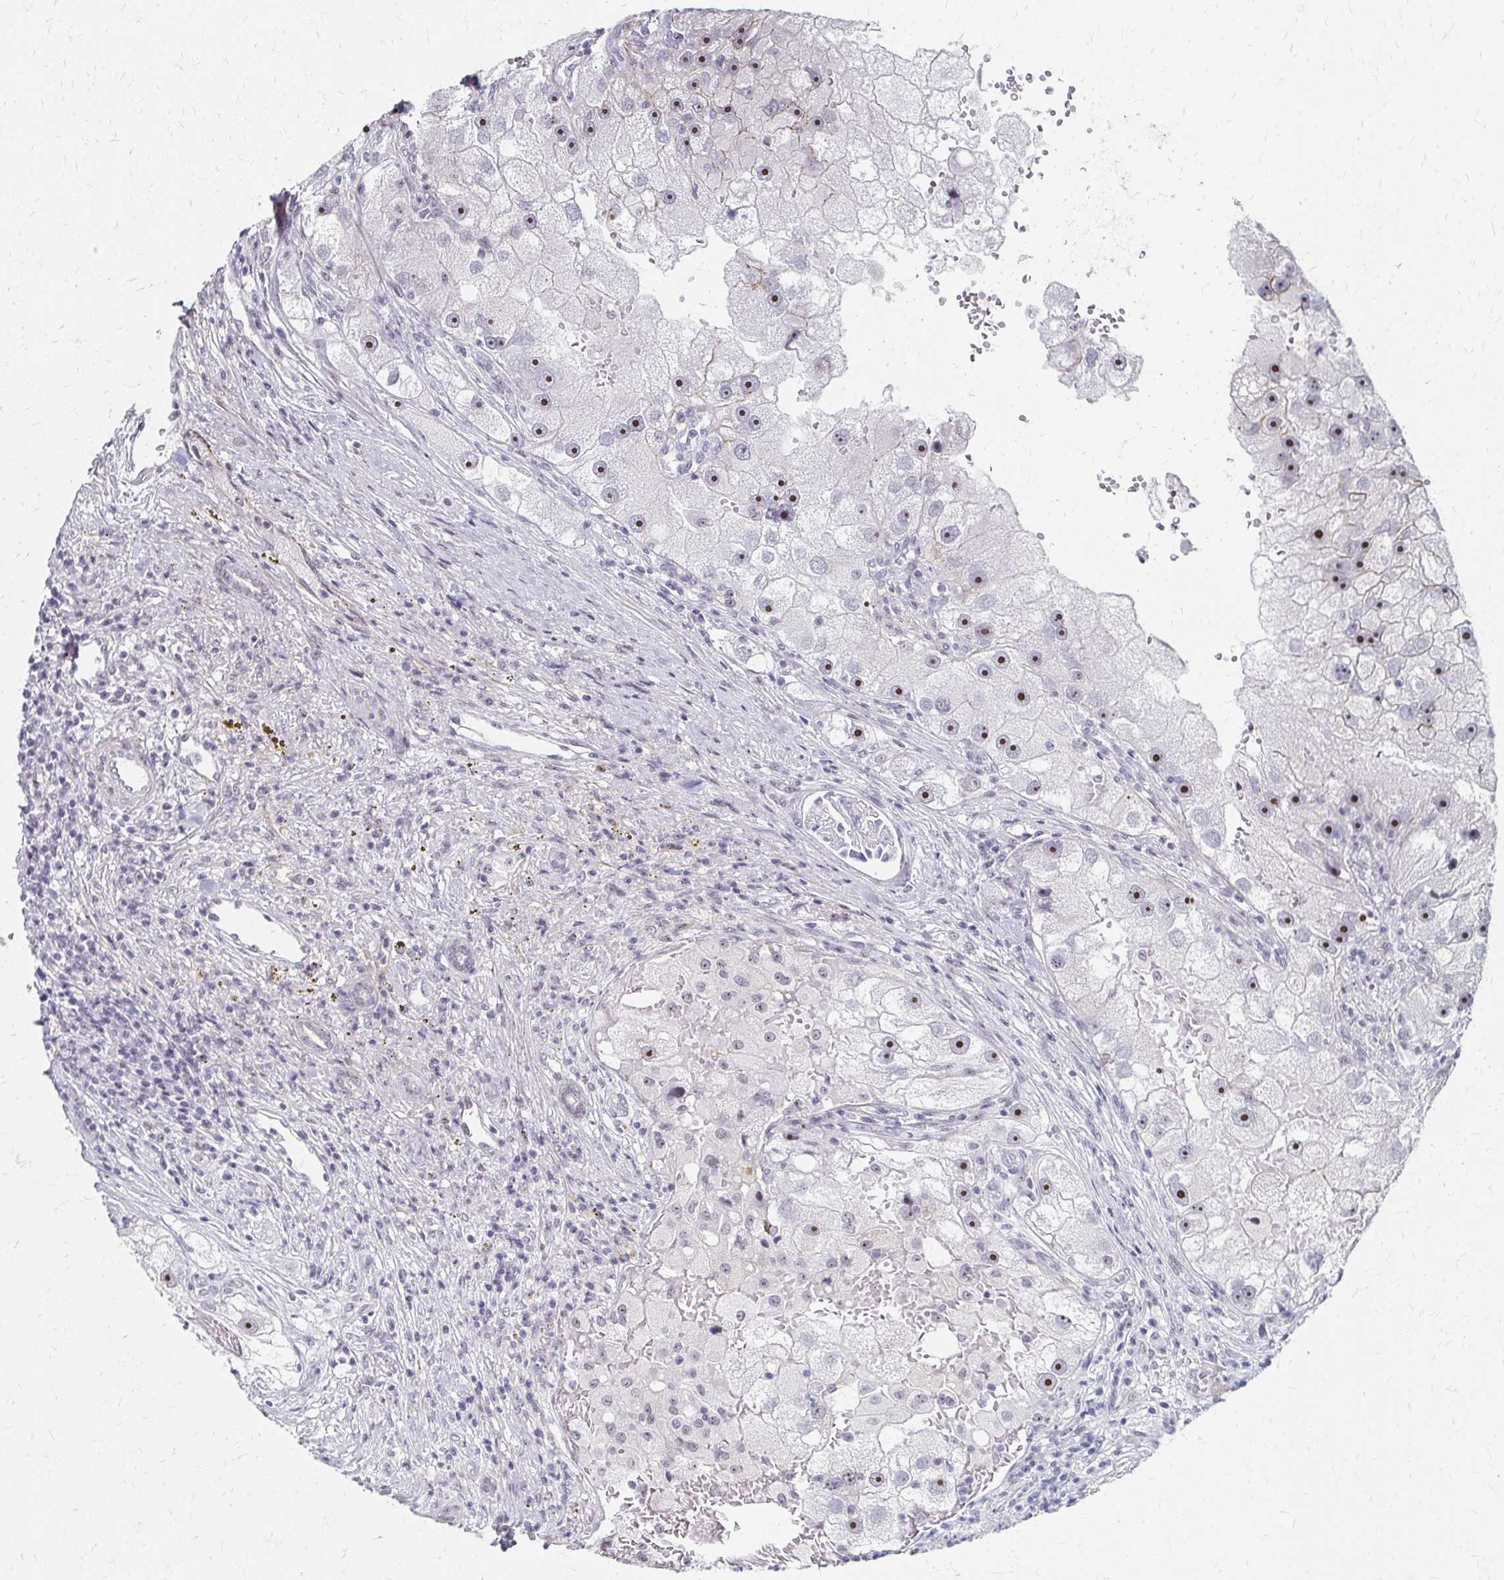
{"staining": {"intensity": "strong", "quantity": ">75%", "location": "nuclear"}, "tissue": "renal cancer", "cell_type": "Tumor cells", "image_type": "cancer", "snomed": [{"axis": "morphology", "description": "Adenocarcinoma, NOS"}, {"axis": "topography", "description": "Kidney"}], "caption": "The micrograph displays staining of renal cancer (adenocarcinoma), revealing strong nuclear protein positivity (brown color) within tumor cells.", "gene": "PES1", "patient": {"sex": "male", "age": 63}}